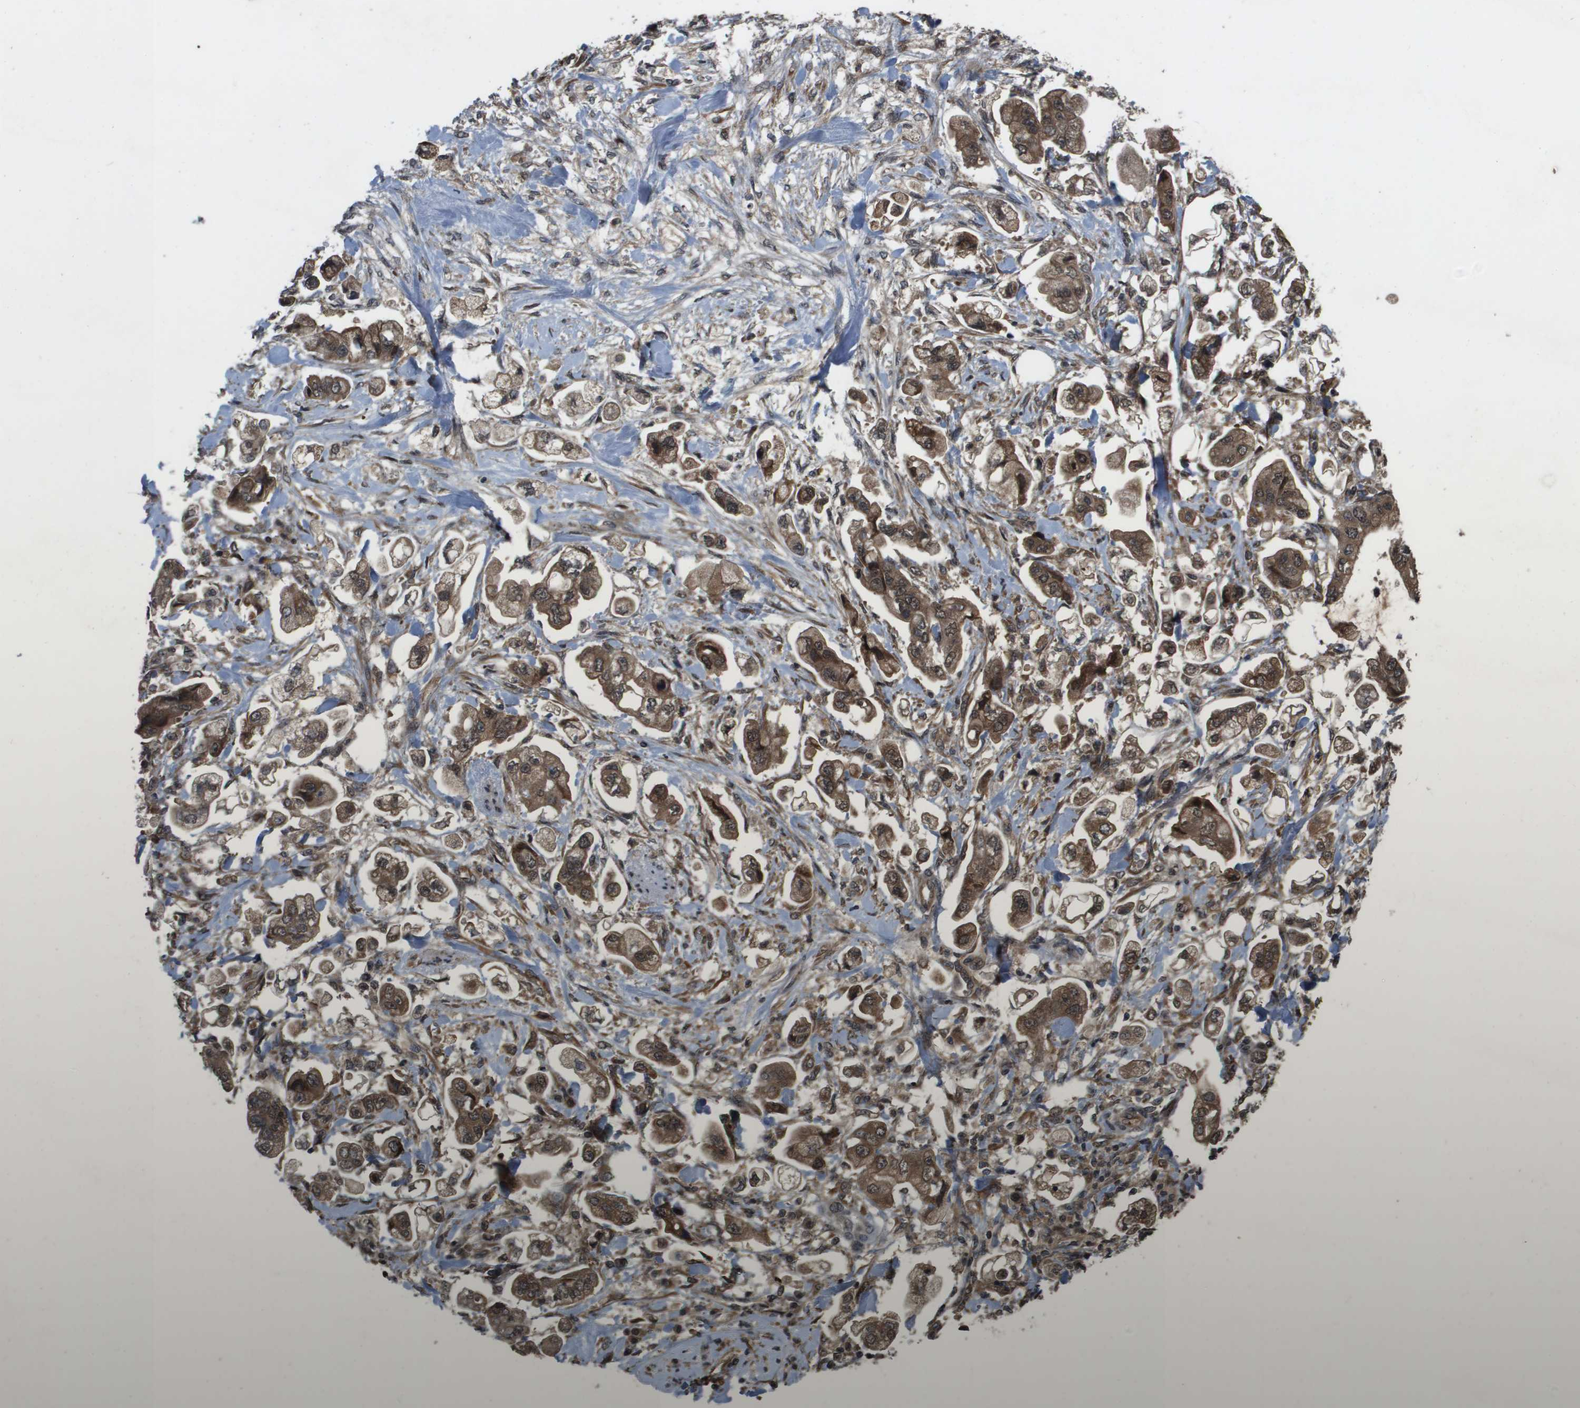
{"staining": {"intensity": "moderate", "quantity": ">75%", "location": "cytoplasmic/membranous"}, "tissue": "stomach cancer", "cell_type": "Tumor cells", "image_type": "cancer", "snomed": [{"axis": "morphology", "description": "Adenocarcinoma, NOS"}, {"axis": "topography", "description": "Stomach"}], "caption": "This photomicrograph displays immunohistochemistry (IHC) staining of stomach adenocarcinoma, with medium moderate cytoplasmic/membranous expression in about >75% of tumor cells.", "gene": "SPTLC1", "patient": {"sex": "male", "age": 62}}